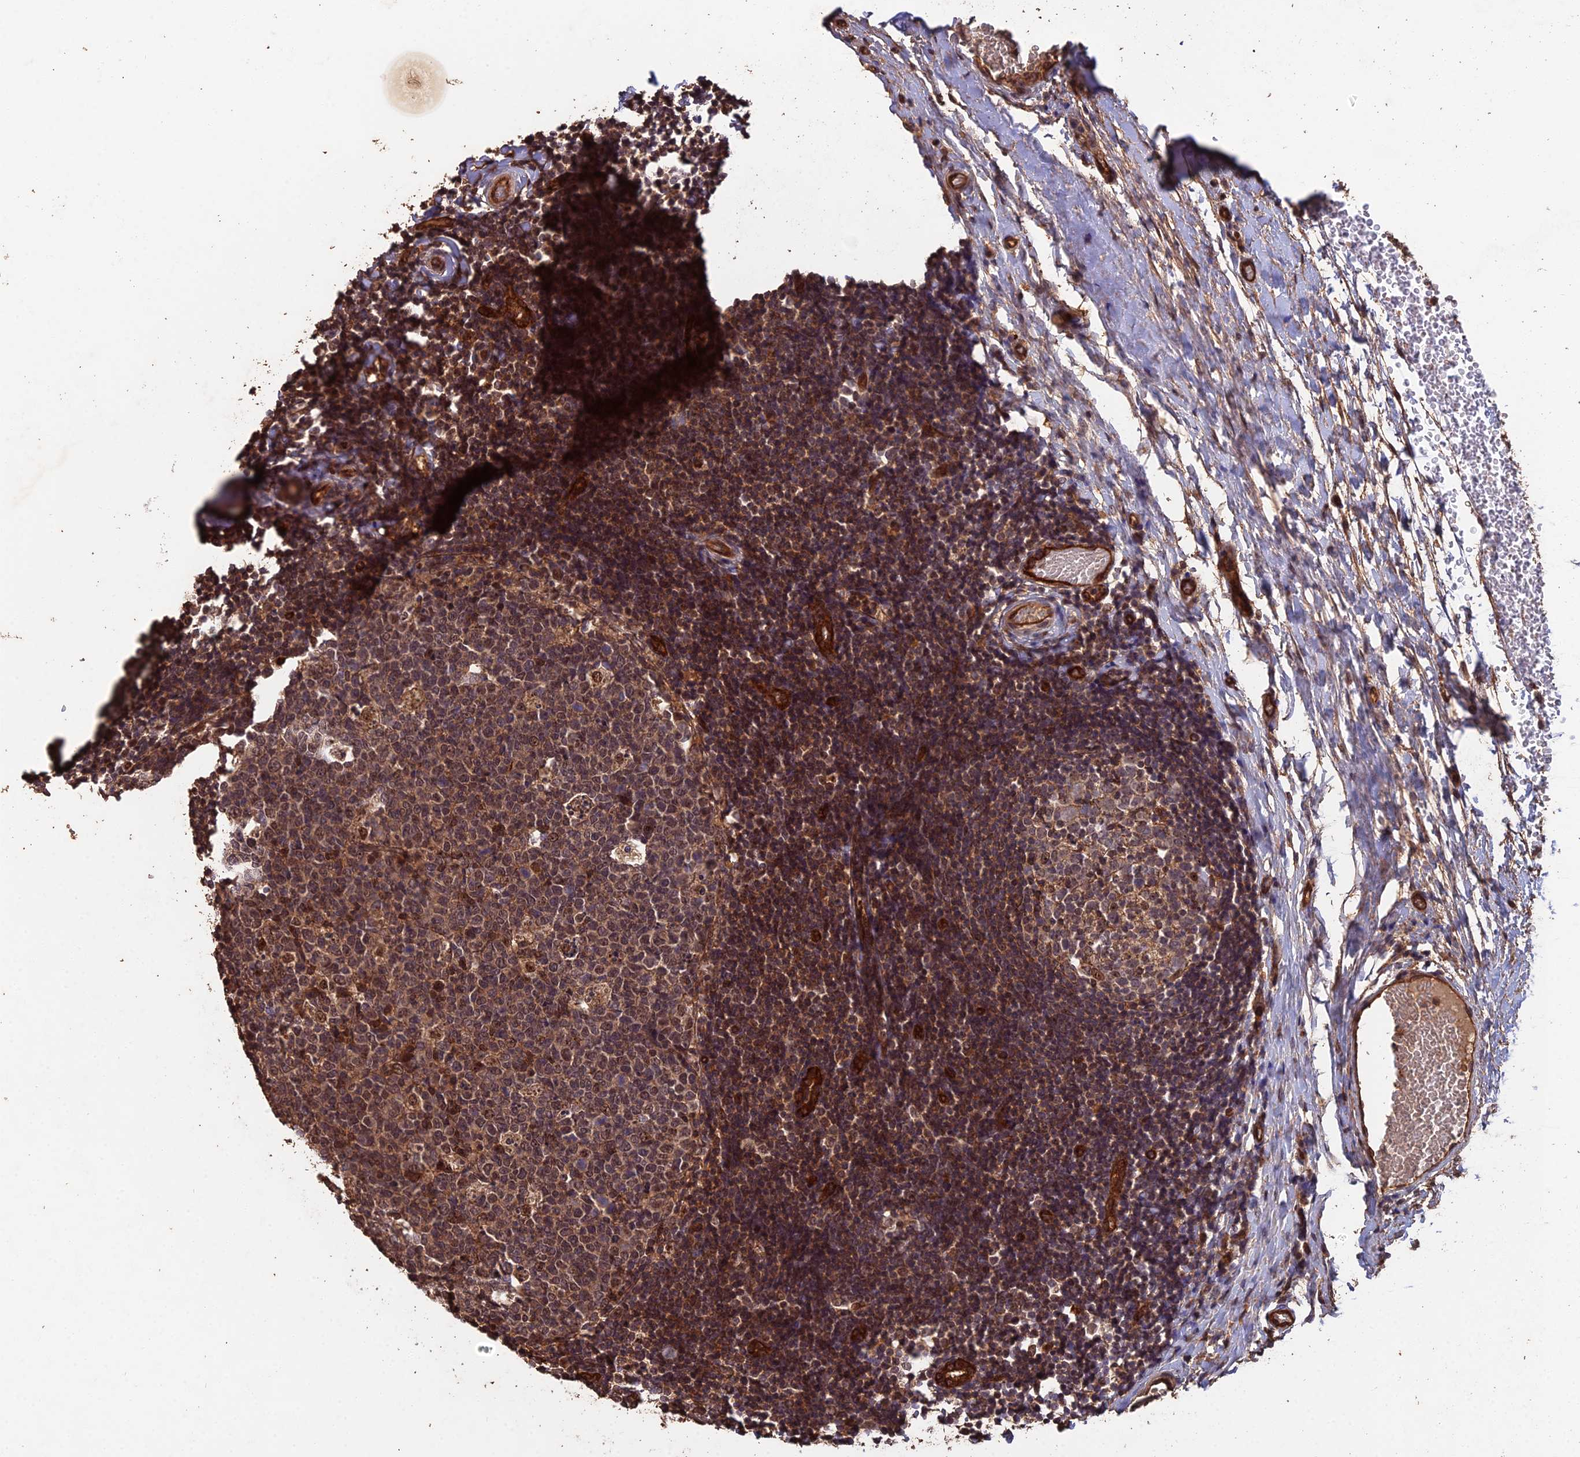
{"staining": {"intensity": "moderate", "quantity": "25%-75%", "location": "cytoplasmic/membranous,nuclear"}, "tissue": "tonsil", "cell_type": "Germinal center cells", "image_type": "normal", "snomed": [{"axis": "morphology", "description": "Normal tissue, NOS"}, {"axis": "topography", "description": "Tonsil"}], "caption": "DAB immunohistochemical staining of normal human tonsil shows moderate cytoplasmic/membranous,nuclear protein staining in approximately 25%-75% of germinal center cells. (DAB (3,3'-diaminobenzidine) IHC with brightfield microscopy, high magnification).", "gene": "RALGAPA2", "patient": {"sex": "female", "age": 19}}